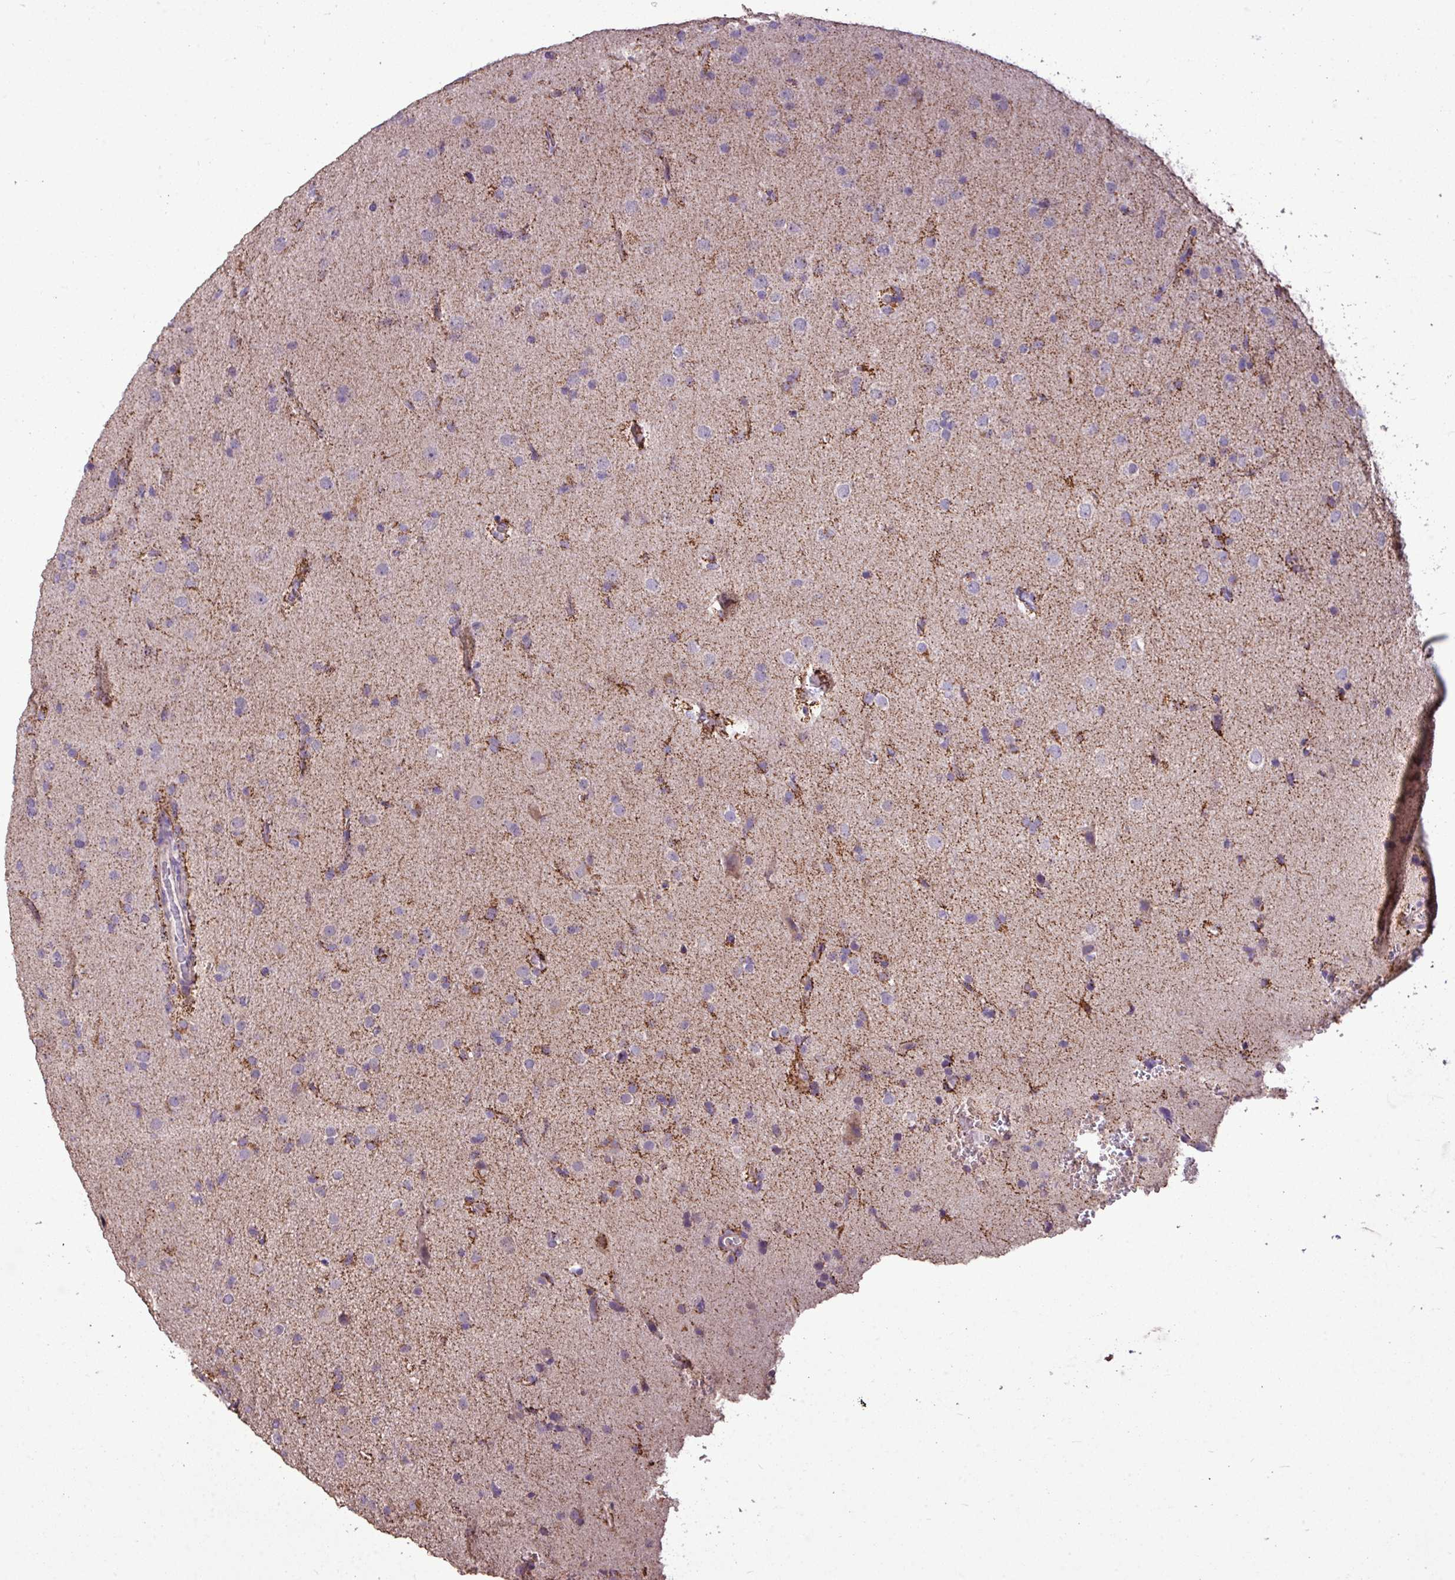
{"staining": {"intensity": "negative", "quantity": "none", "location": "none"}, "tissue": "glioma", "cell_type": "Tumor cells", "image_type": "cancer", "snomed": [{"axis": "morphology", "description": "Glioma, malignant, Low grade"}, {"axis": "topography", "description": "Brain"}], "caption": "Immunohistochemistry (IHC) histopathology image of human malignant low-grade glioma stained for a protein (brown), which reveals no staining in tumor cells.", "gene": "ALDH2", "patient": {"sex": "male", "age": 65}}